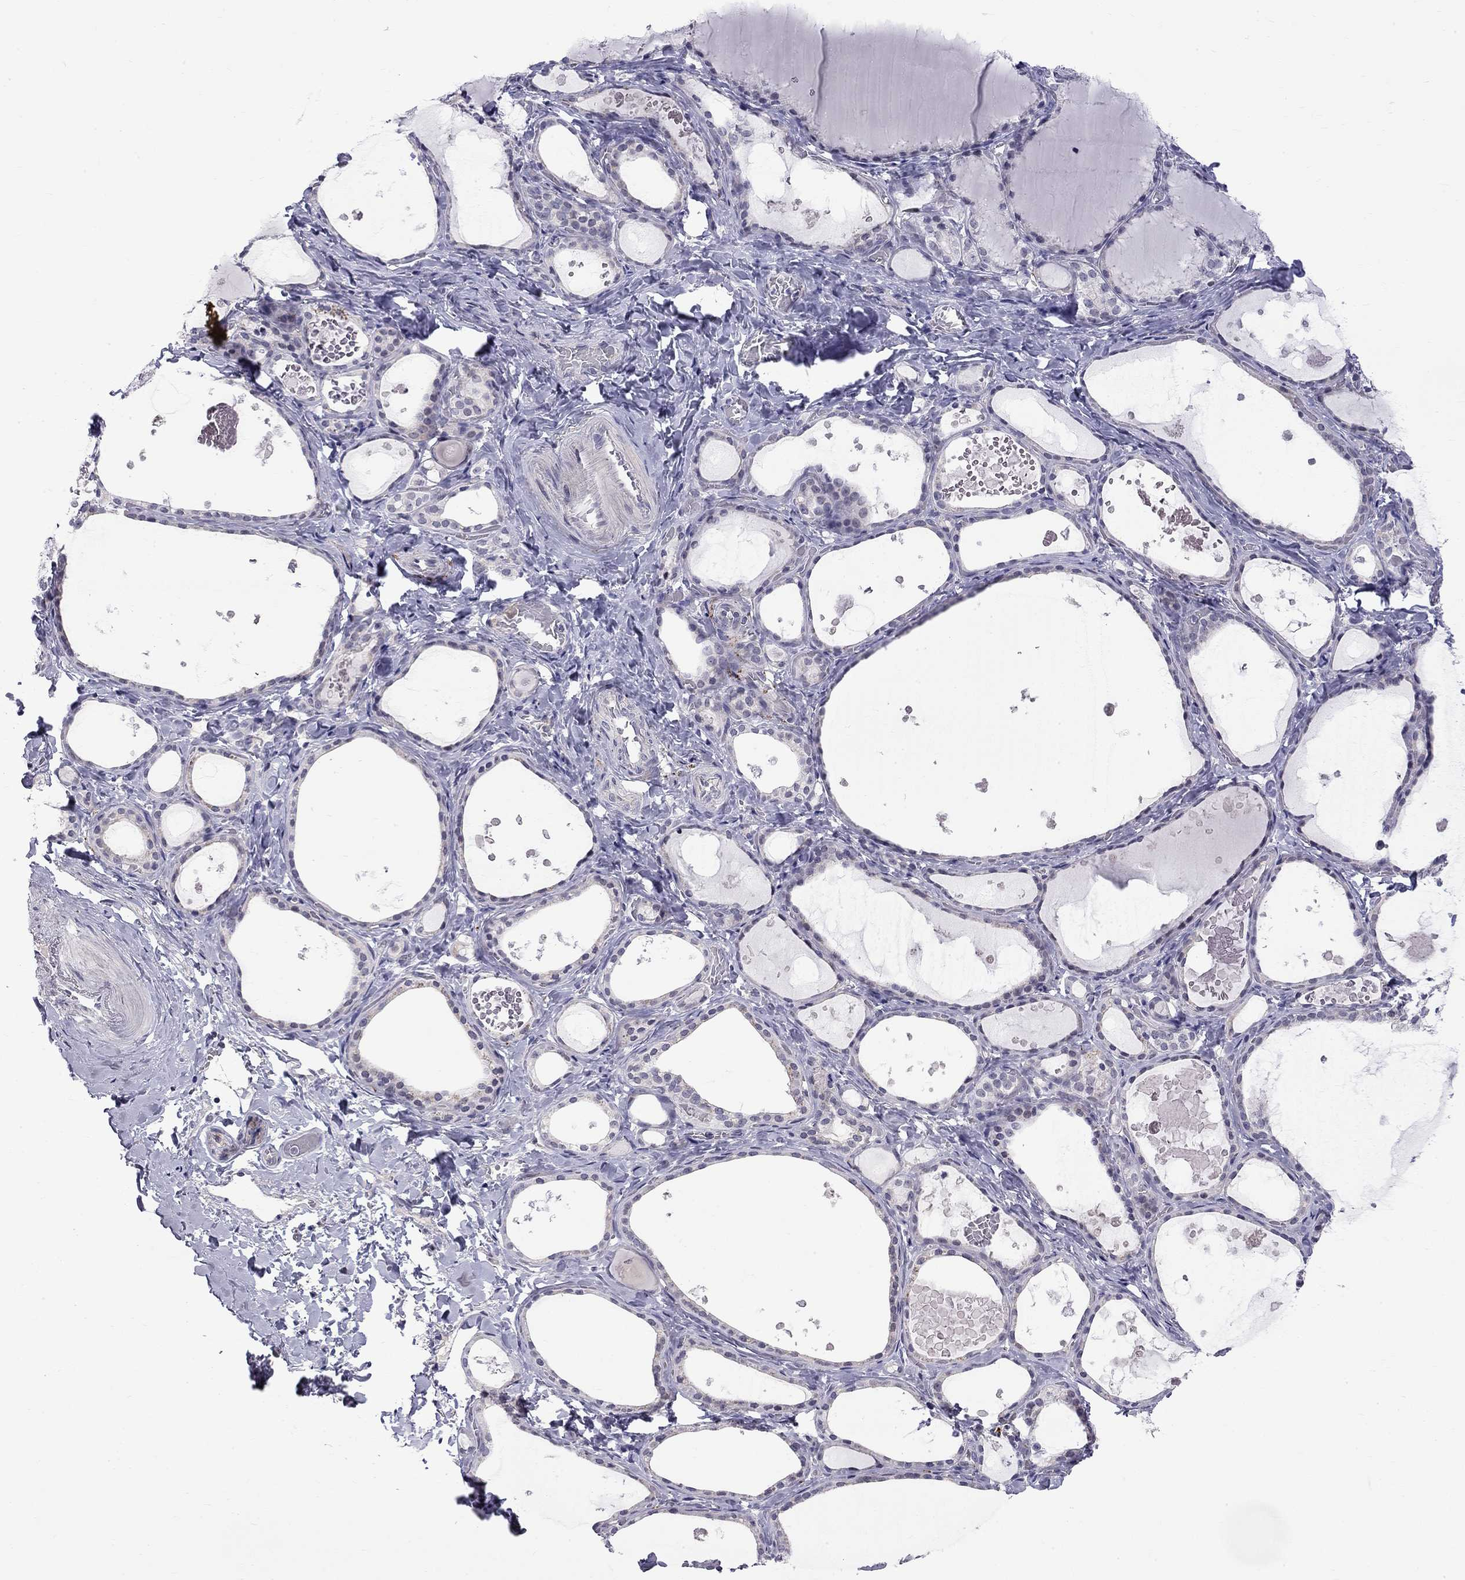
{"staining": {"intensity": "negative", "quantity": "none", "location": "none"}, "tissue": "thyroid gland", "cell_type": "Glandular cells", "image_type": "normal", "snomed": [{"axis": "morphology", "description": "Normal tissue, NOS"}, {"axis": "topography", "description": "Thyroid gland"}], "caption": "Glandular cells are negative for brown protein staining in benign thyroid gland. The staining was performed using DAB (3,3'-diaminobenzidine) to visualize the protein expression in brown, while the nuclei were stained in blue with hematoxylin (Magnification: 20x).", "gene": "RTL9", "patient": {"sex": "female", "age": 56}}